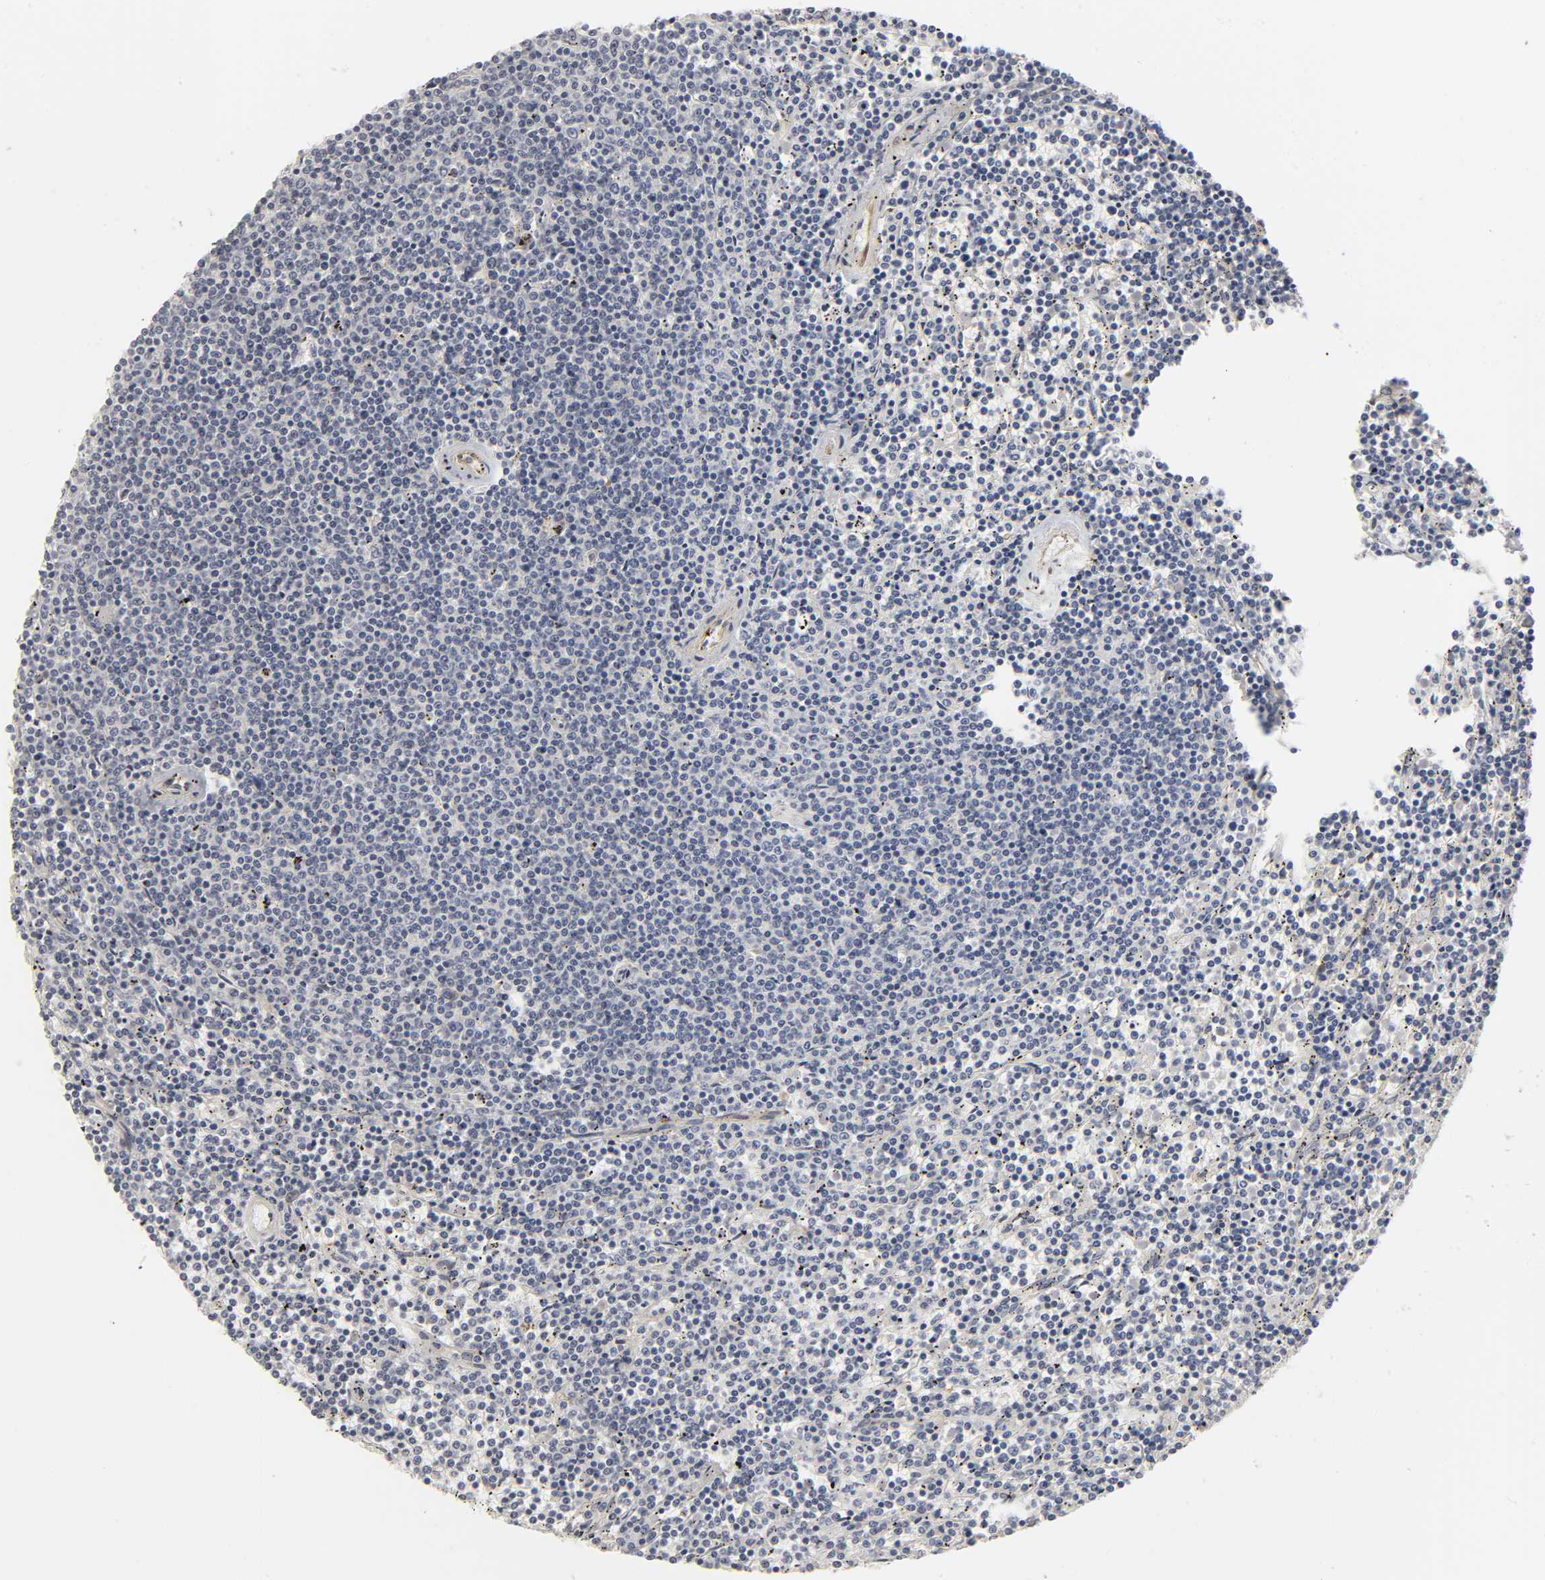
{"staining": {"intensity": "negative", "quantity": "none", "location": "none"}, "tissue": "lymphoma", "cell_type": "Tumor cells", "image_type": "cancer", "snomed": [{"axis": "morphology", "description": "Malignant lymphoma, non-Hodgkin's type, Low grade"}, {"axis": "topography", "description": "Spleen"}], "caption": "Tumor cells are negative for brown protein staining in lymphoma.", "gene": "PDLIM3", "patient": {"sex": "female", "age": 50}}